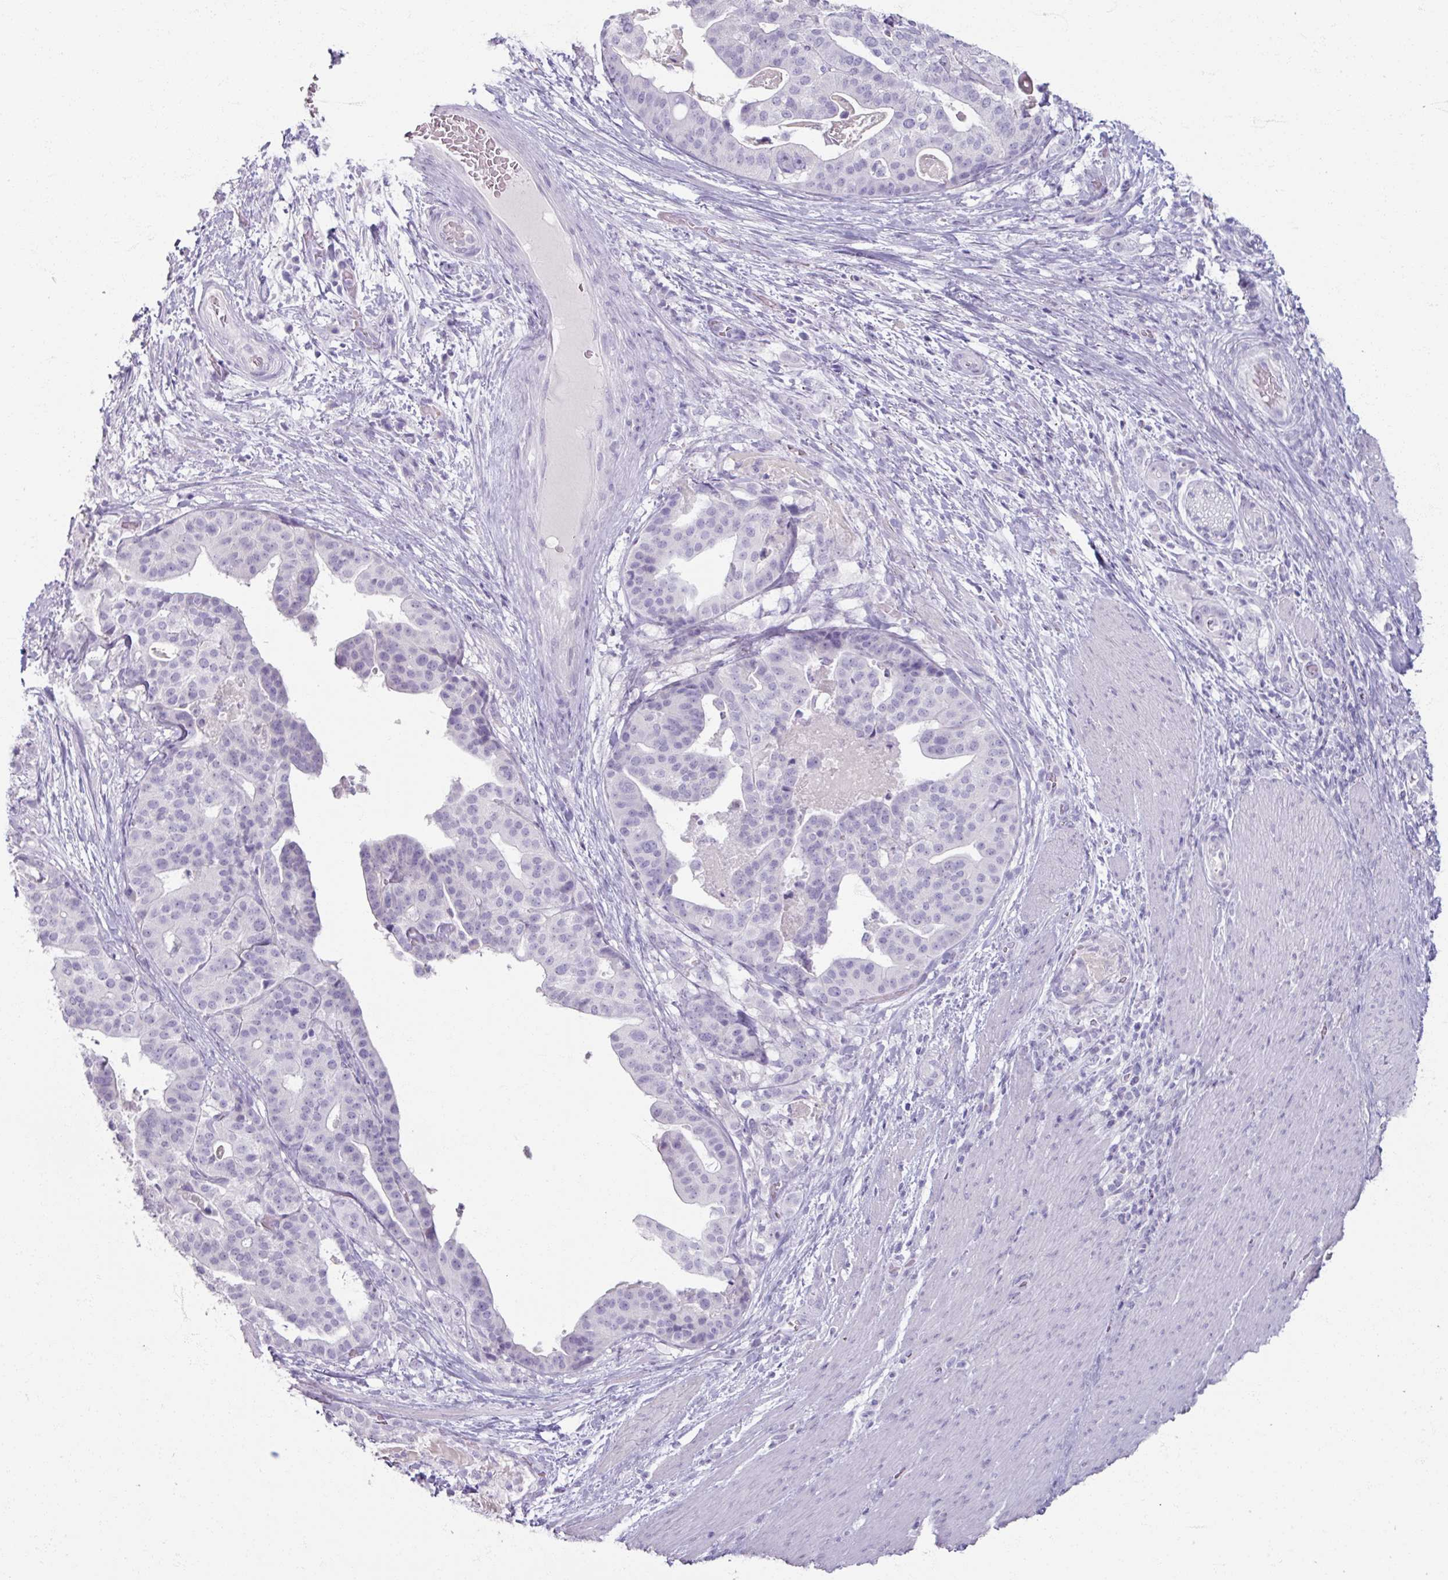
{"staining": {"intensity": "negative", "quantity": "none", "location": "none"}, "tissue": "stomach cancer", "cell_type": "Tumor cells", "image_type": "cancer", "snomed": [{"axis": "morphology", "description": "Adenocarcinoma, NOS"}, {"axis": "topography", "description": "Stomach"}], "caption": "This is an immunohistochemistry histopathology image of human stomach cancer (adenocarcinoma). There is no expression in tumor cells.", "gene": "TG", "patient": {"sex": "male", "age": 48}}